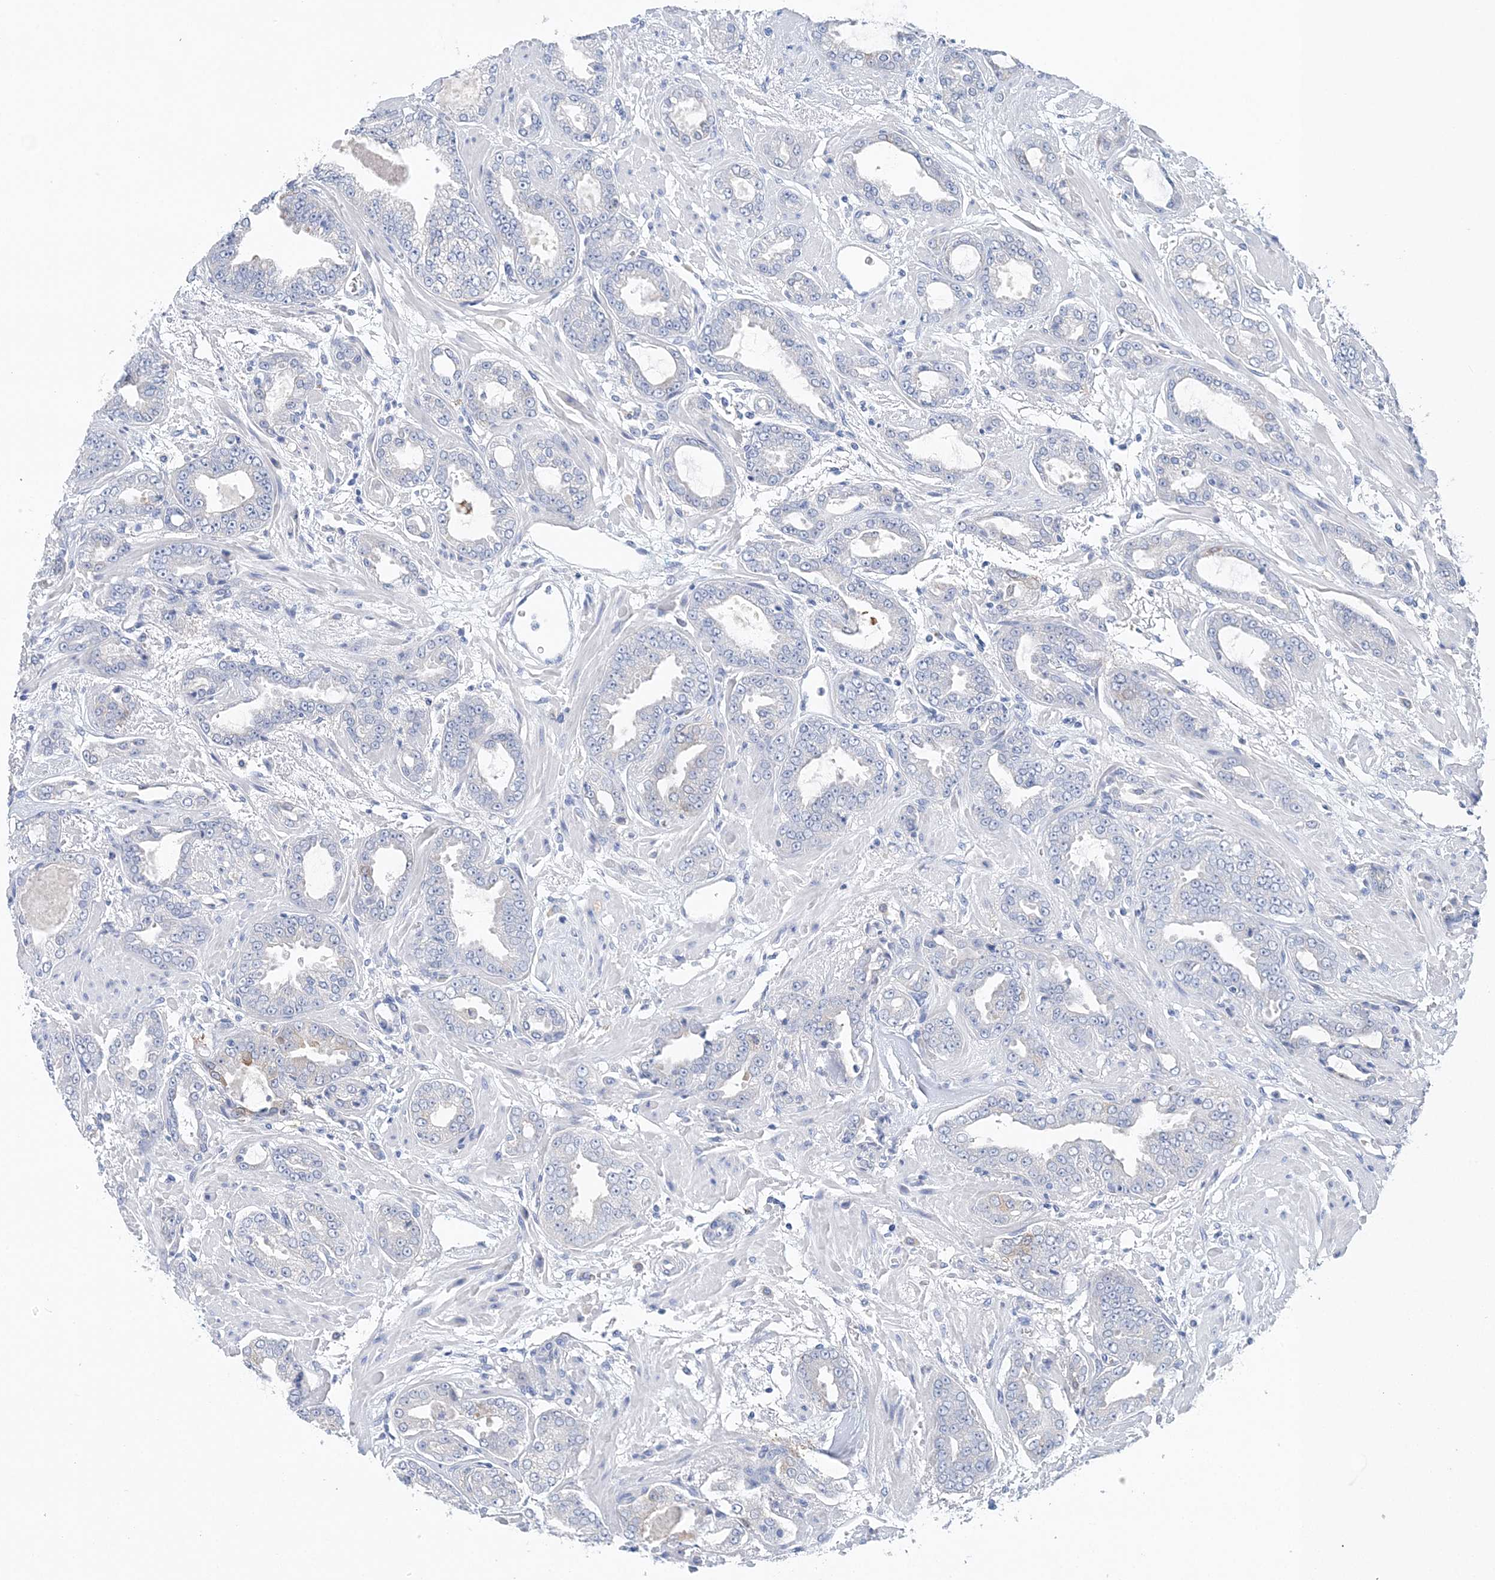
{"staining": {"intensity": "moderate", "quantity": "<25%", "location": "cytoplasmic/membranous"}, "tissue": "prostate cancer", "cell_type": "Tumor cells", "image_type": "cancer", "snomed": [{"axis": "morphology", "description": "Adenocarcinoma, High grade"}, {"axis": "topography", "description": "Prostate"}], "caption": "A low amount of moderate cytoplasmic/membranous staining is seen in approximately <25% of tumor cells in prostate cancer tissue. The staining was performed using DAB (3,3'-diaminobenzidine) to visualize the protein expression in brown, while the nuclei were stained in blue with hematoxylin (Magnification: 20x).", "gene": "HMGCS1", "patient": {"sex": "male", "age": 71}}